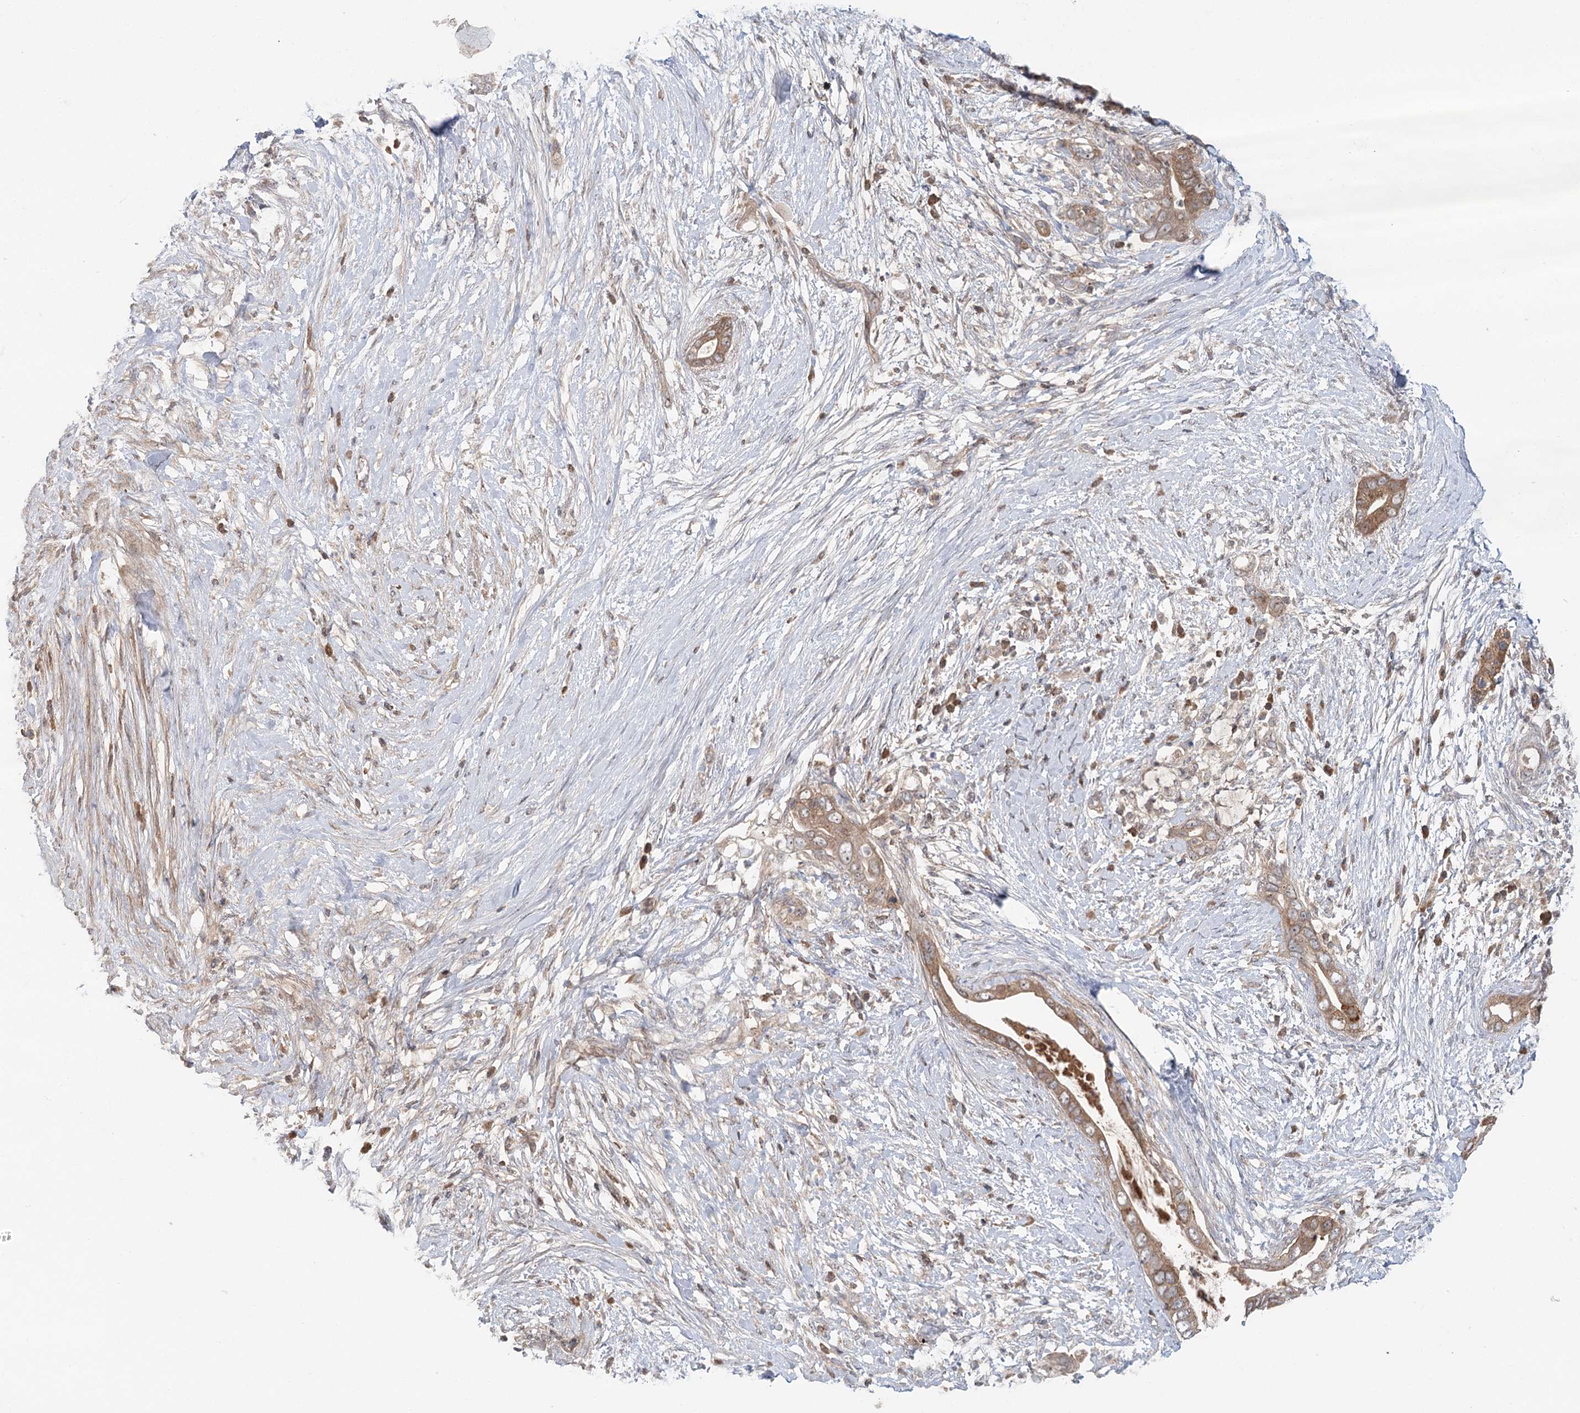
{"staining": {"intensity": "moderate", "quantity": ">75%", "location": "cytoplasmic/membranous"}, "tissue": "pancreatic cancer", "cell_type": "Tumor cells", "image_type": "cancer", "snomed": [{"axis": "morphology", "description": "Adenocarcinoma, NOS"}, {"axis": "topography", "description": "Pancreas"}], "caption": "Immunohistochemistry histopathology image of neoplastic tissue: pancreatic cancer stained using IHC displays medium levels of moderate protein expression localized specifically in the cytoplasmic/membranous of tumor cells, appearing as a cytoplasmic/membranous brown color.", "gene": "RAPGEF6", "patient": {"sex": "male", "age": 75}}